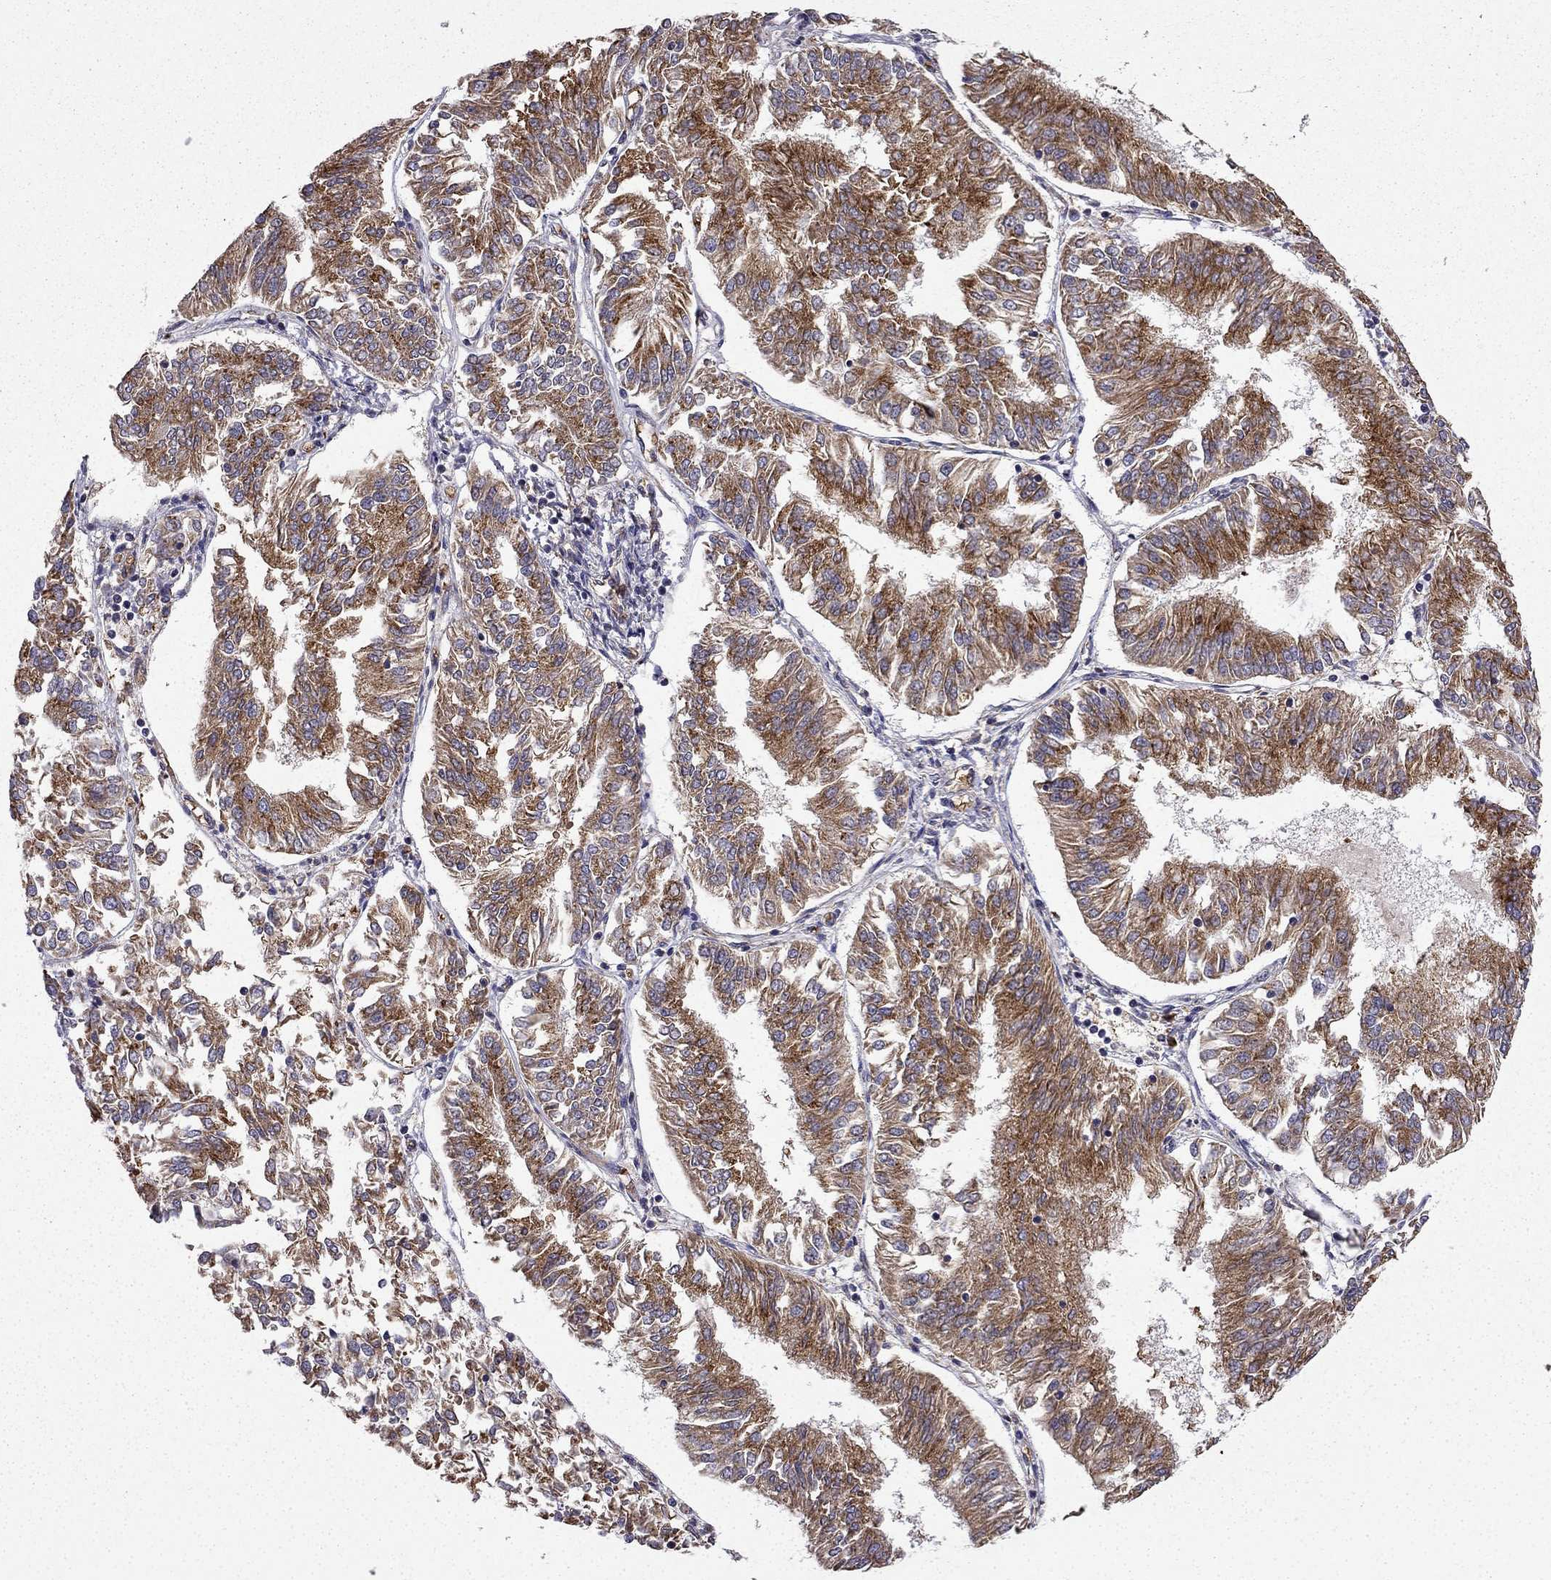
{"staining": {"intensity": "strong", "quantity": ">75%", "location": "cytoplasmic/membranous"}, "tissue": "endometrial cancer", "cell_type": "Tumor cells", "image_type": "cancer", "snomed": [{"axis": "morphology", "description": "Adenocarcinoma, NOS"}, {"axis": "topography", "description": "Endometrium"}], "caption": "Immunohistochemistry (IHC) (DAB (3,3'-diaminobenzidine)) staining of human endometrial cancer shows strong cytoplasmic/membranous protein positivity in approximately >75% of tumor cells.", "gene": "B4GALT7", "patient": {"sex": "female", "age": 58}}